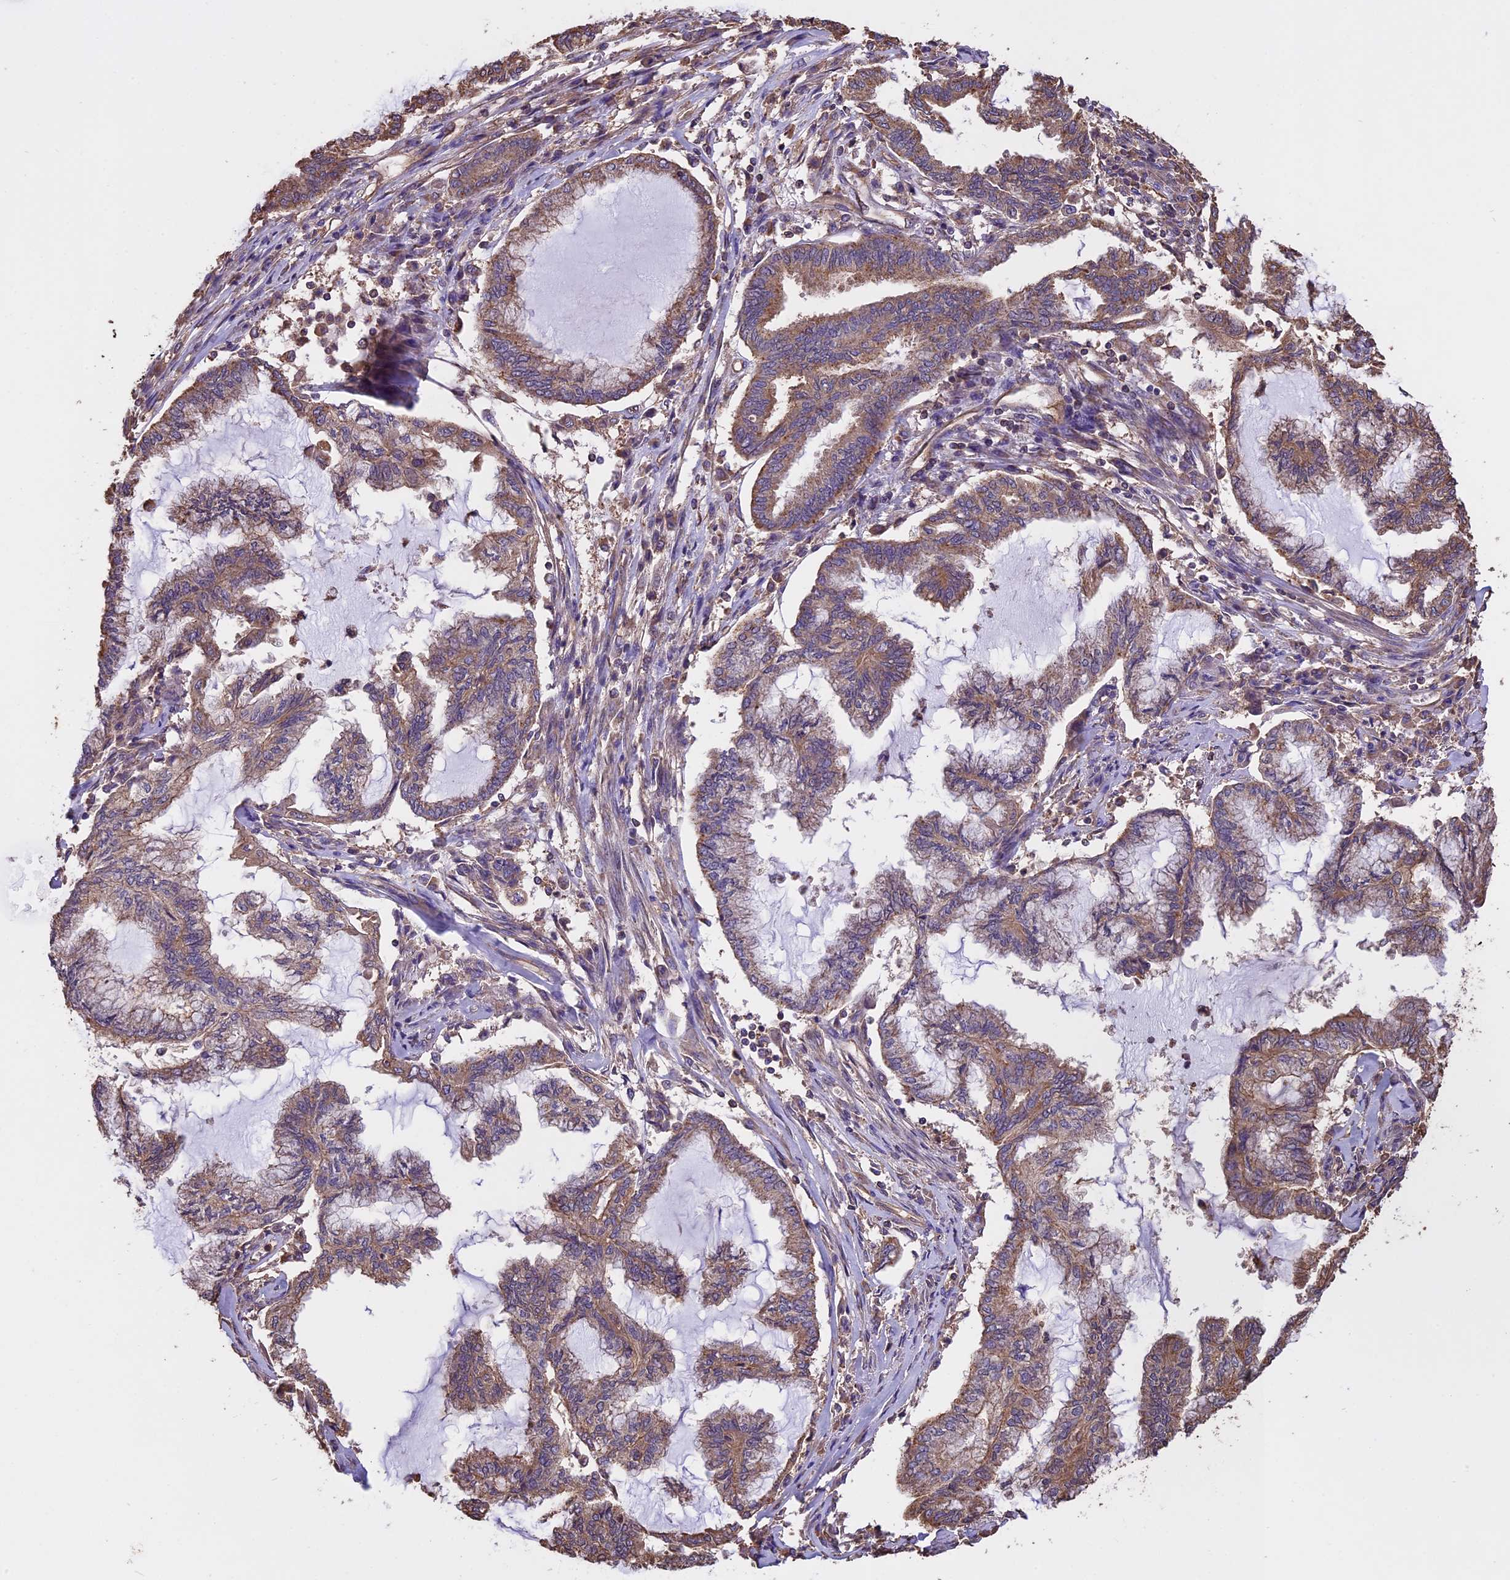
{"staining": {"intensity": "moderate", "quantity": ">75%", "location": "cytoplasmic/membranous"}, "tissue": "endometrial cancer", "cell_type": "Tumor cells", "image_type": "cancer", "snomed": [{"axis": "morphology", "description": "Adenocarcinoma, NOS"}, {"axis": "topography", "description": "Endometrium"}], "caption": "Moderate cytoplasmic/membranous staining is appreciated in about >75% of tumor cells in endometrial adenocarcinoma.", "gene": "CHMP2A", "patient": {"sex": "female", "age": 86}}